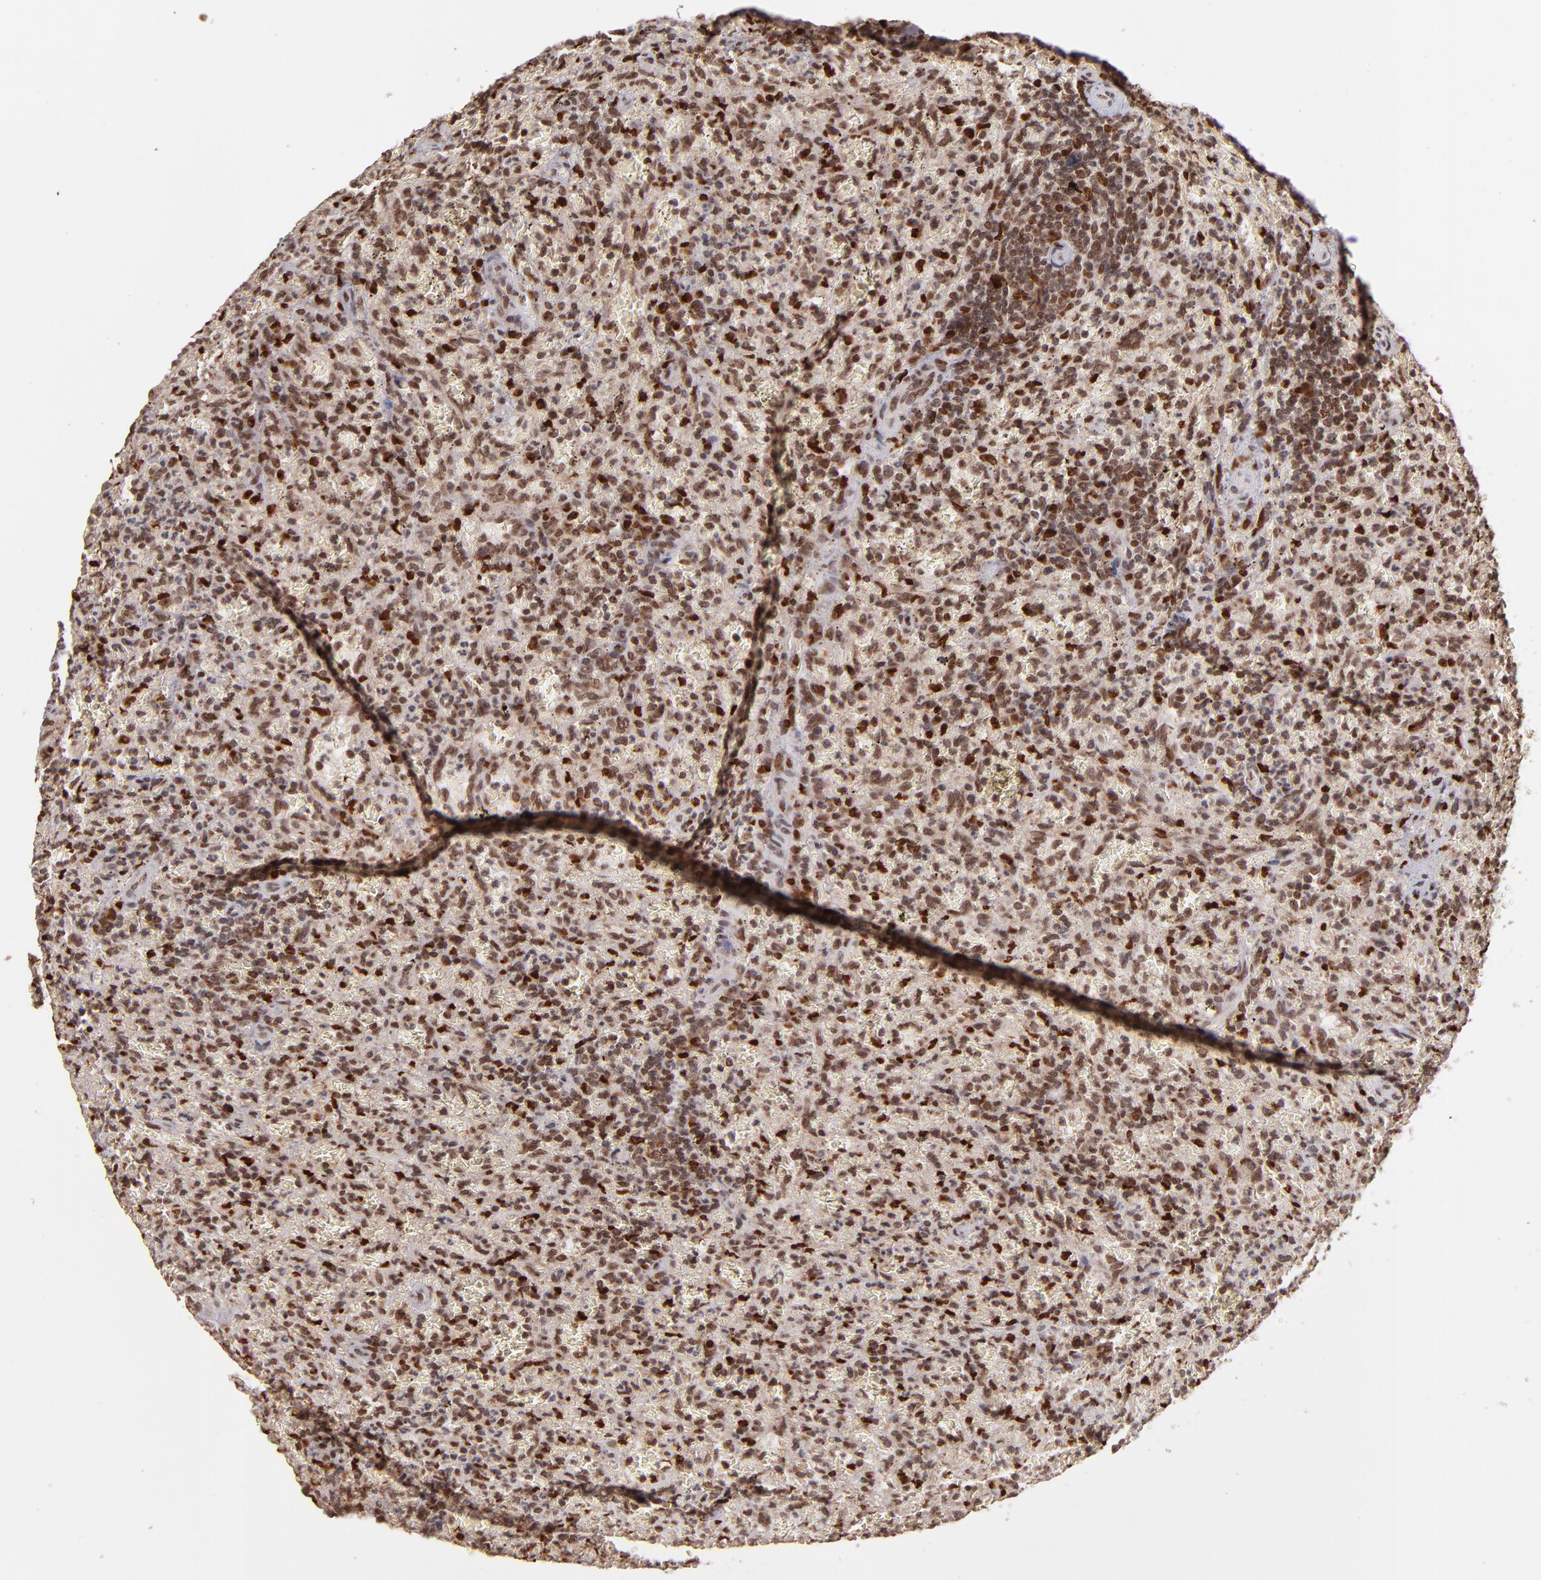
{"staining": {"intensity": "moderate", "quantity": ">75%", "location": "cytoplasmic/membranous,nuclear"}, "tissue": "lymphoma", "cell_type": "Tumor cells", "image_type": "cancer", "snomed": [{"axis": "morphology", "description": "Malignant lymphoma, non-Hodgkin's type, Low grade"}, {"axis": "topography", "description": "Spleen"}], "caption": "This micrograph exhibits lymphoma stained with immunohistochemistry (IHC) to label a protein in brown. The cytoplasmic/membranous and nuclear of tumor cells show moderate positivity for the protein. Nuclei are counter-stained blue.", "gene": "TOP1MT", "patient": {"sex": "female", "age": 64}}